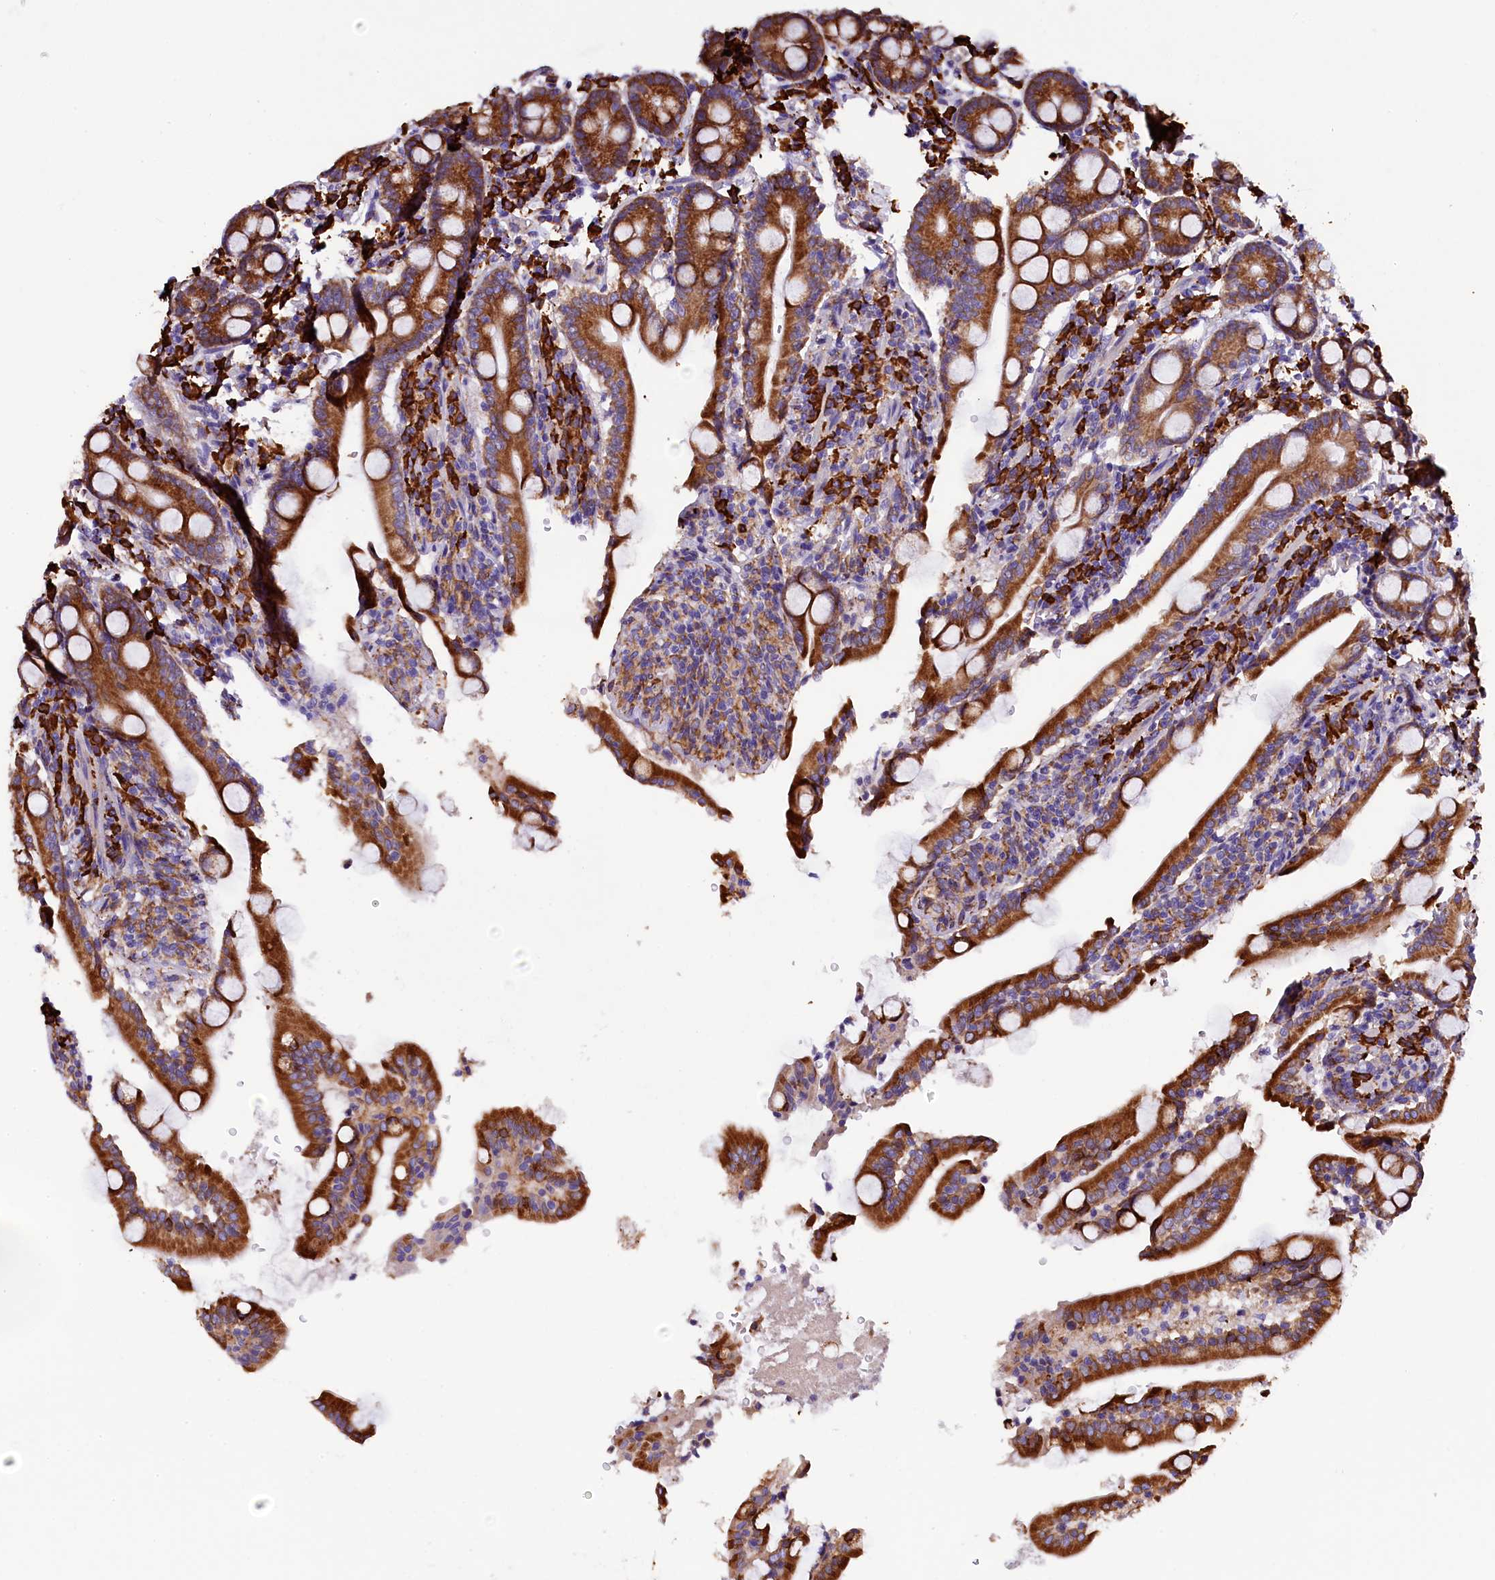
{"staining": {"intensity": "moderate", "quantity": ">75%", "location": "cytoplasmic/membranous"}, "tissue": "duodenum", "cell_type": "Glandular cells", "image_type": "normal", "snomed": [{"axis": "morphology", "description": "Normal tissue, NOS"}, {"axis": "topography", "description": "Duodenum"}], "caption": "Glandular cells show moderate cytoplasmic/membranous positivity in approximately >75% of cells in benign duodenum.", "gene": "CAPS2", "patient": {"sex": "male", "age": 35}}